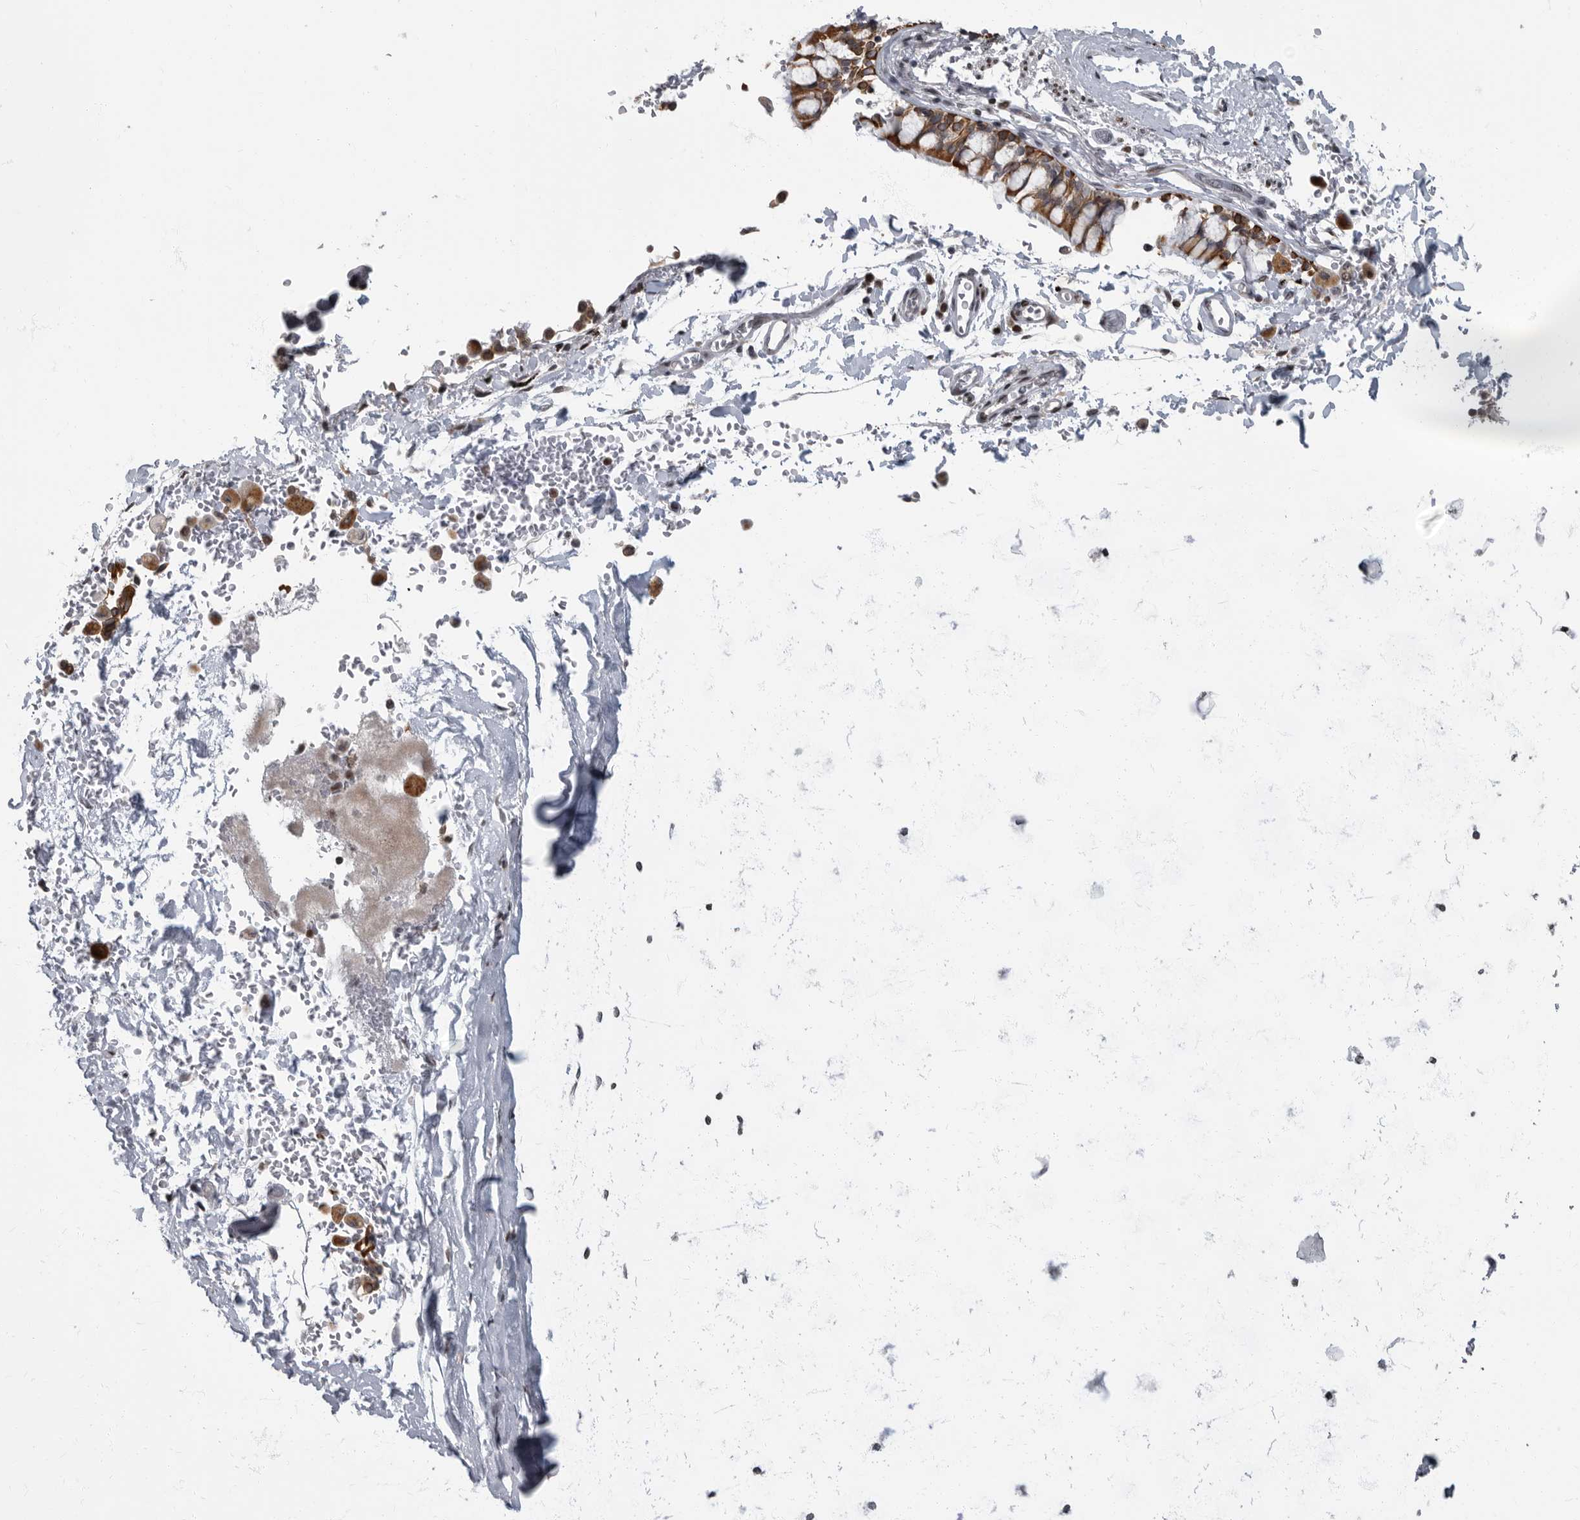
{"staining": {"intensity": "strong", "quantity": ">75%", "location": "cytoplasmic/membranous"}, "tissue": "bronchus", "cell_type": "Respiratory epithelial cells", "image_type": "normal", "snomed": [{"axis": "morphology", "description": "Normal tissue, NOS"}, {"axis": "morphology", "description": "Inflammation, NOS"}, {"axis": "topography", "description": "Cartilage tissue"}, {"axis": "topography", "description": "Bronchus"}, {"axis": "topography", "description": "Lung"}], "caption": "A brown stain shows strong cytoplasmic/membranous expression of a protein in respiratory epithelial cells of normal human bronchus.", "gene": "EVI5", "patient": {"sex": "female", "age": 64}}